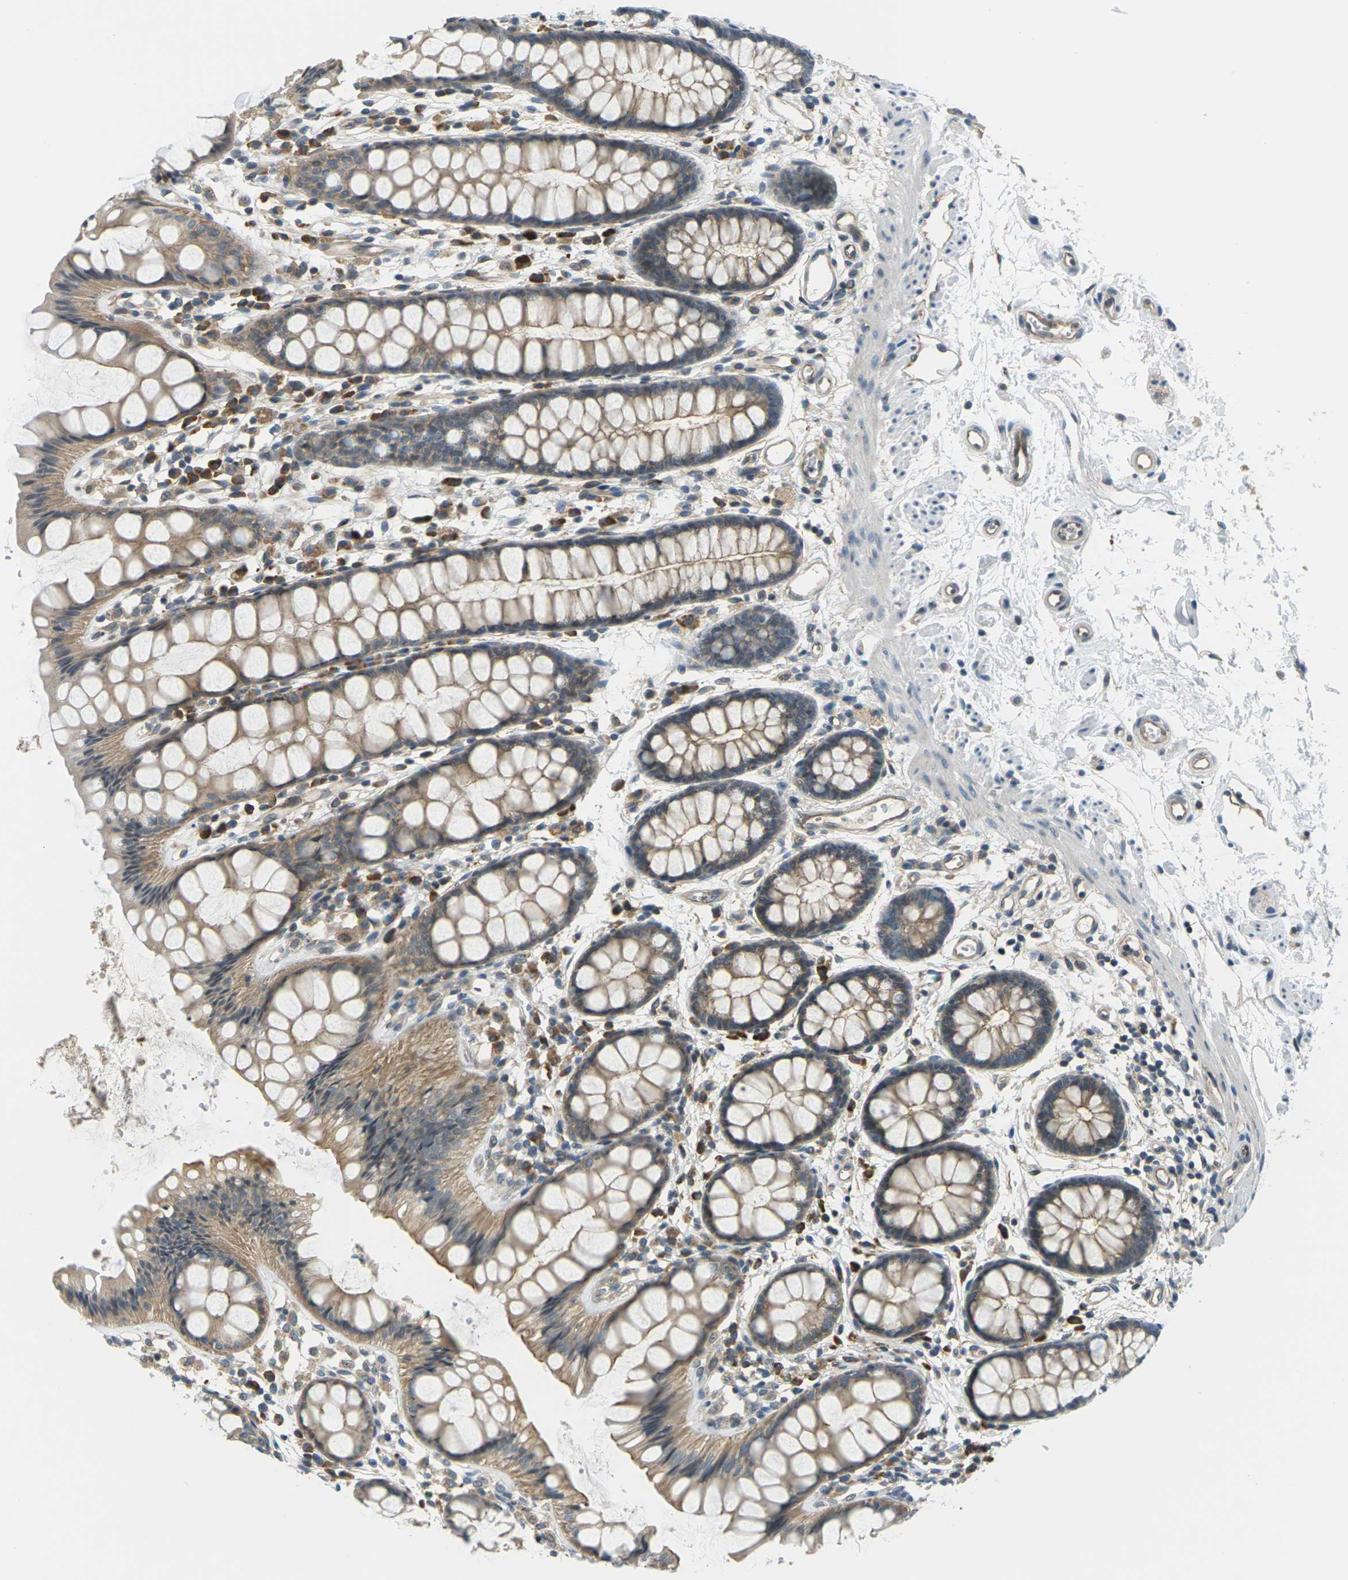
{"staining": {"intensity": "moderate", "quantity": ">75%", "location": "cytoplasmic/membranous"}, "tissue": "rectum", "cell_type": "Glandular cells", "image_type": "normal", "snomed": [{"axis": "morphology", "description": "Normal tissue, NOS"}, {"axis": "topography", "description": "Rectum"}], "caption": "The image reveals immunohistochemical staining of unremarkable rectum. There is moderate cytoplasmic/membranous expression is appreciated in approximately >75% of glandular cells.", "gene": "SLC13A3", "patient": {"sex": "female", "age": 66}}